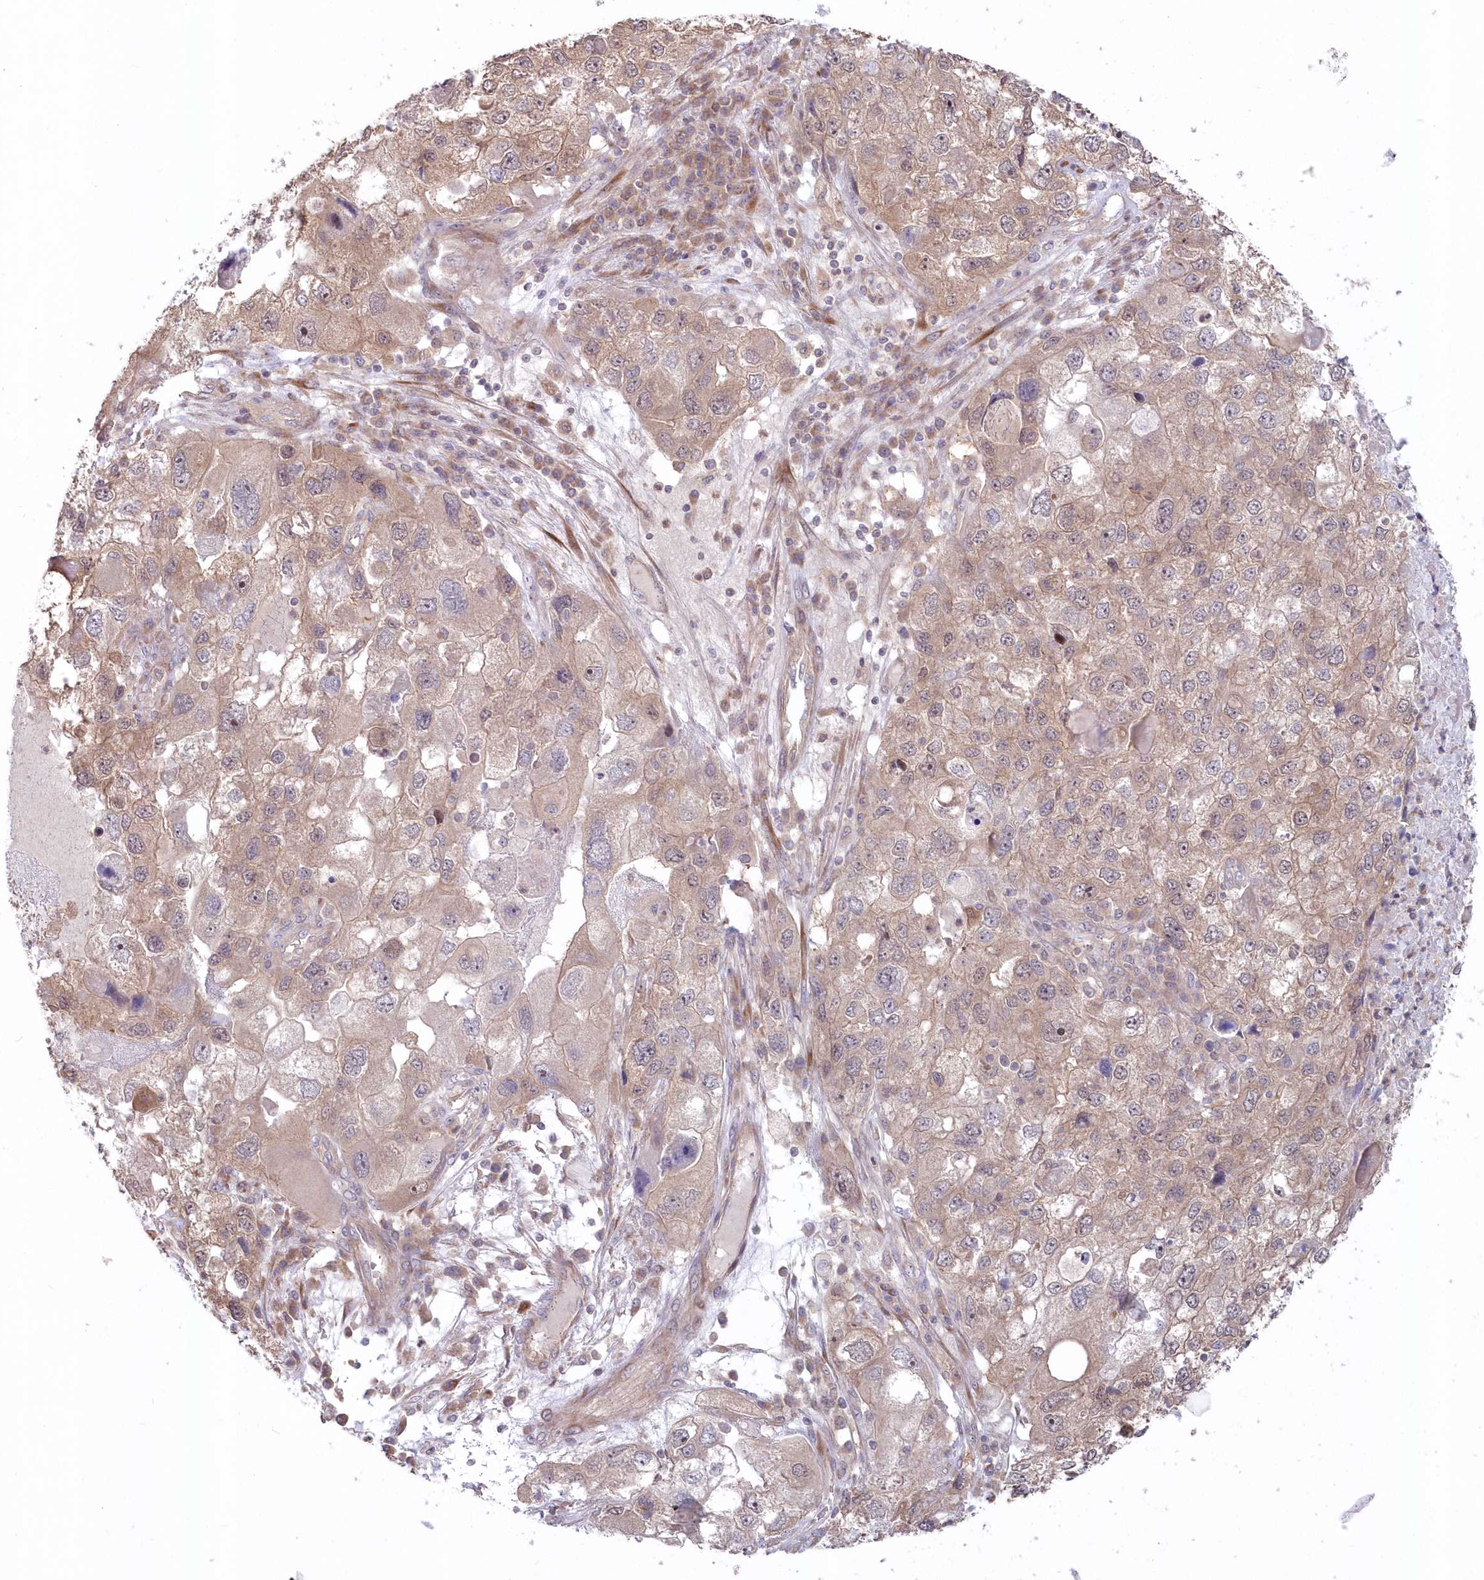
{"staining": {"intensity": "weak", "quantity": ">75%", "location": "cytoplasmic/membranous"}, "tissue": "endometrial cancer", "cell_type": "Tumor cells", "image_type": "cancer", "snomed": [{"axis": "morphology", "description": "Adenocarcinoma, NOS"}, {"axis": "topography", "description": "Endometrium"}], "caption": "Weak cytoplasmic/membranous protein staining is appreciated in about >75% of tumor cells in endometrial cancer (adenocarcinoma).", "gene": "TBCA", "patient": {"sex": "female", "age": 49}}